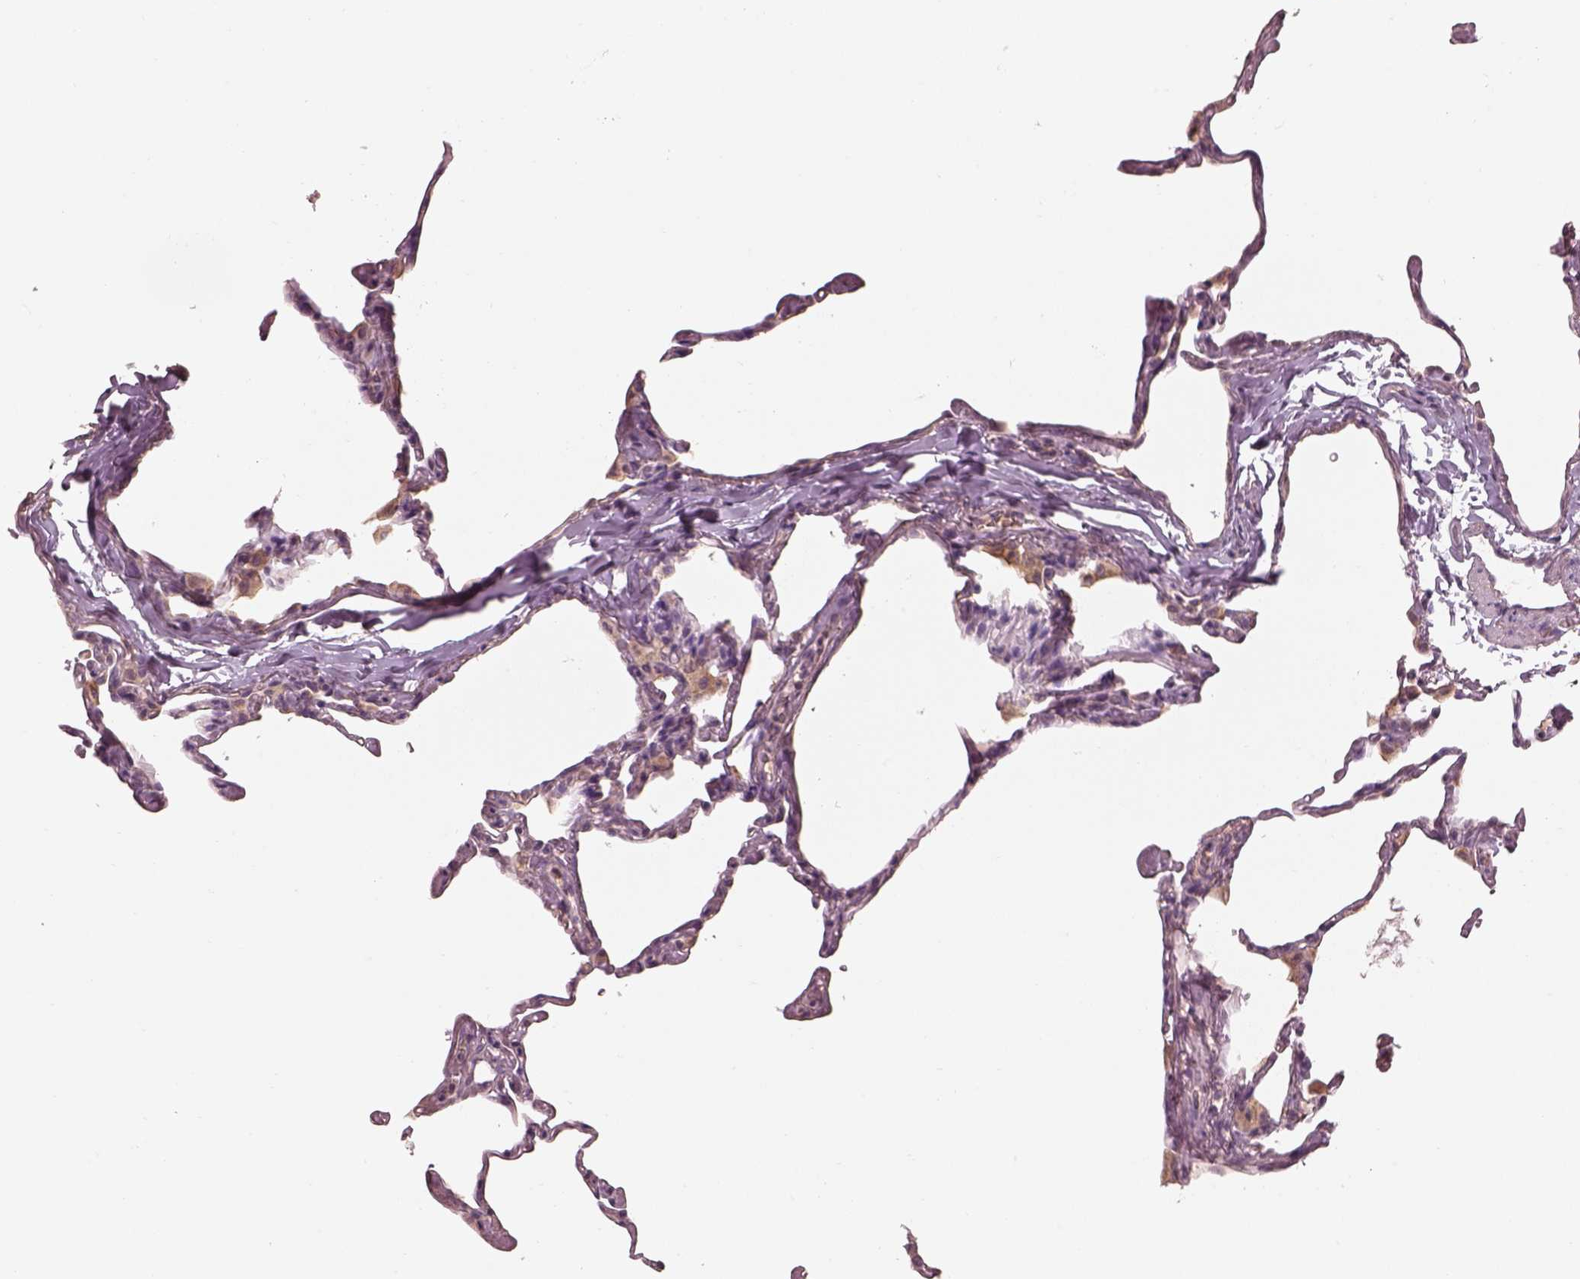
{"staining": {"intensity": "negative", "quantity": "none", "location": "none"}, "tissue": "lung", "cell_type": "Alveolar cells", "image_type": "normal", "snomed": [{"axis": "morphology", "description": "Normal tissue, NOS"}, {"axis": "topography", "description": "Lung"}], "caption": "This is an immunohistochemistry (IHC) image of benign human lung. There is no staining in alveolar cells.", "gene": "PRKACG", "patient": {"sex": "male", "age": 65}}